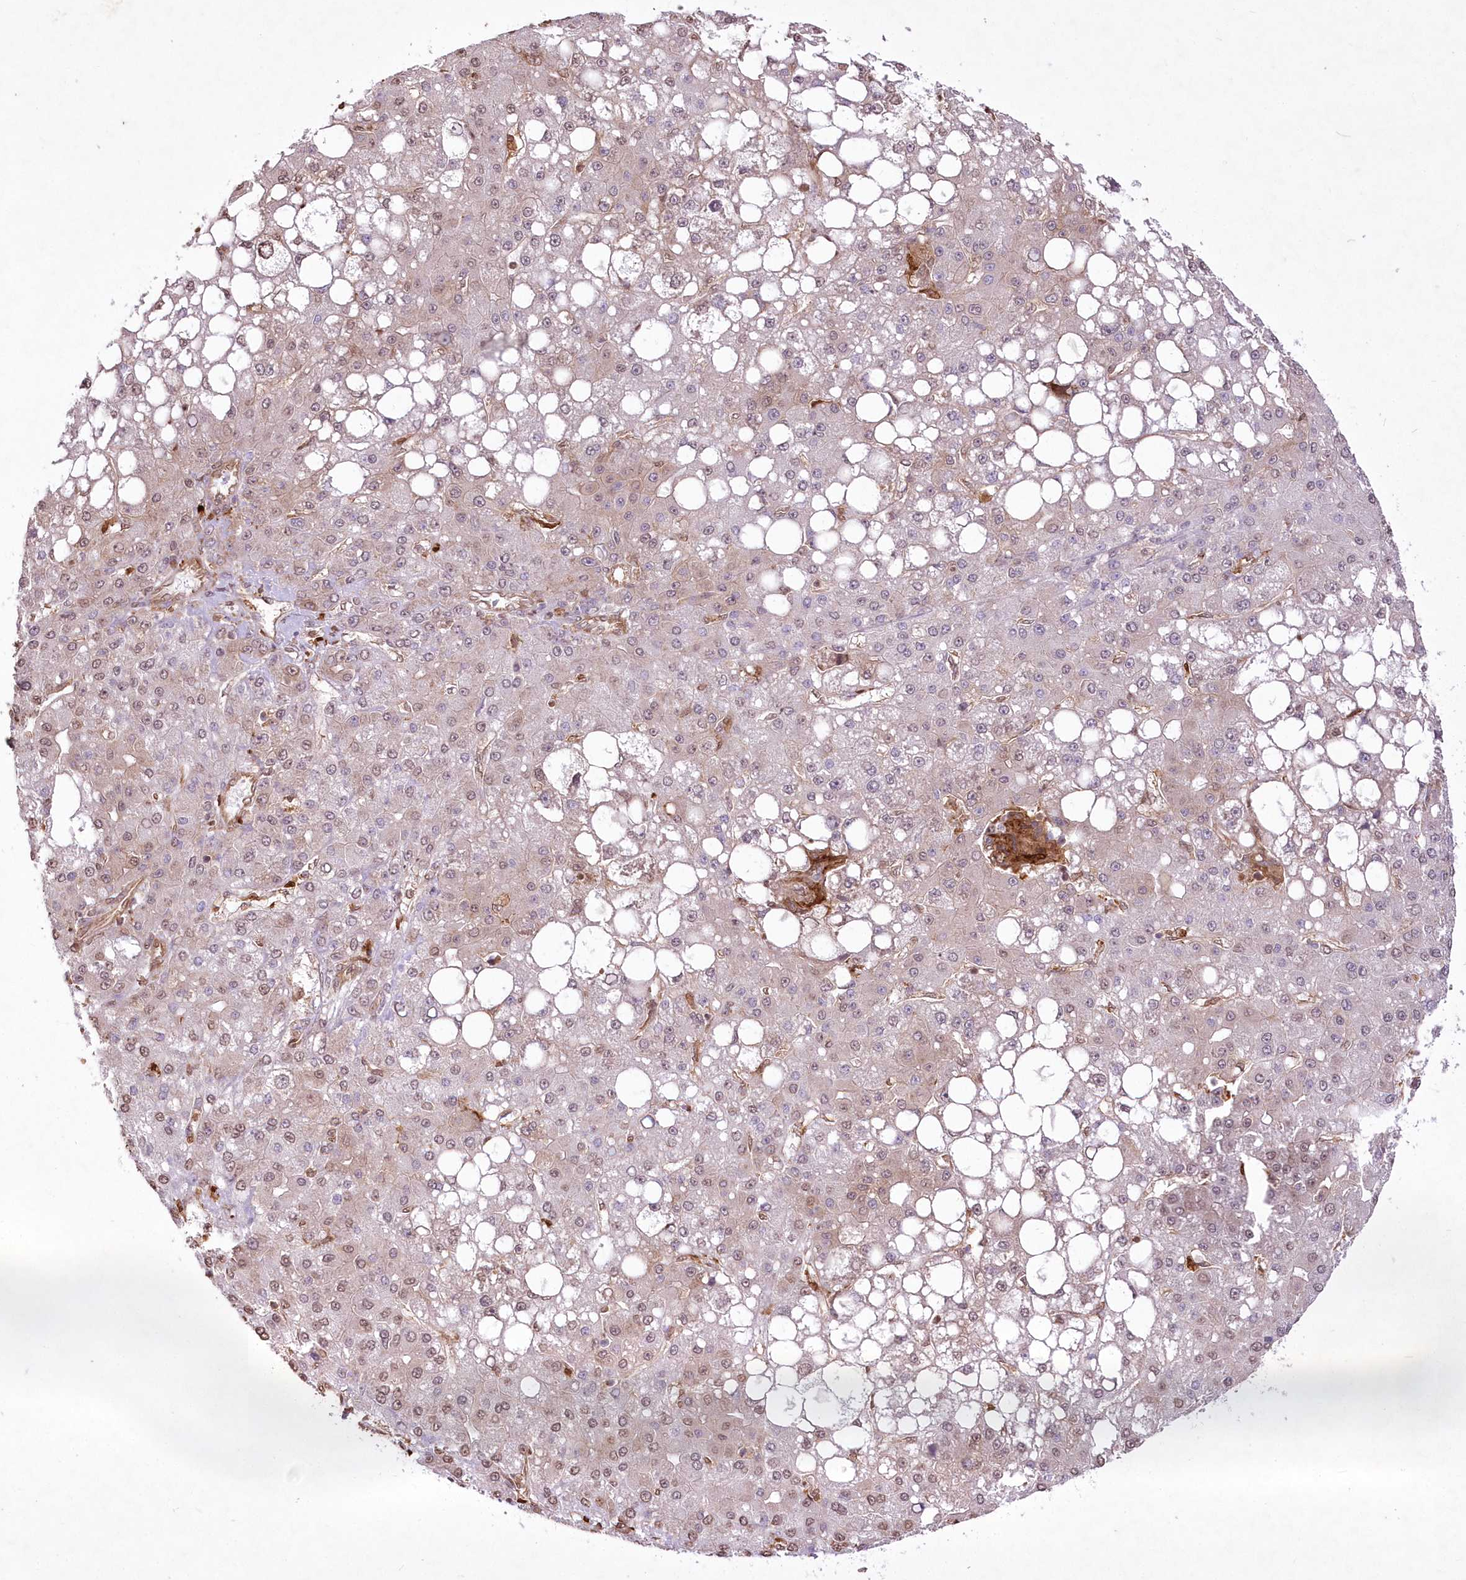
{"staining": {"intensity": "weak", "quantity": "25%-75%", "location": "nuclear"}, "tissue": "liver cancer", "cell_type": "Tumor cells", "image_type": "cancer", "snomed": [{"axis": "morphology", "description": "Carcinoma, Hepatocellular, NOS"}, {"axis": "topography", "description": "Liver"}], "caption": "An immunohistochemistry photomicrograph of neoplastic tissue is shown. Protein staining in brown highlights weak nuclear positivity in liver cancer within tumor cells.", "gene": "FCHO2", "patient": {"sex": "male", "age": 67}}